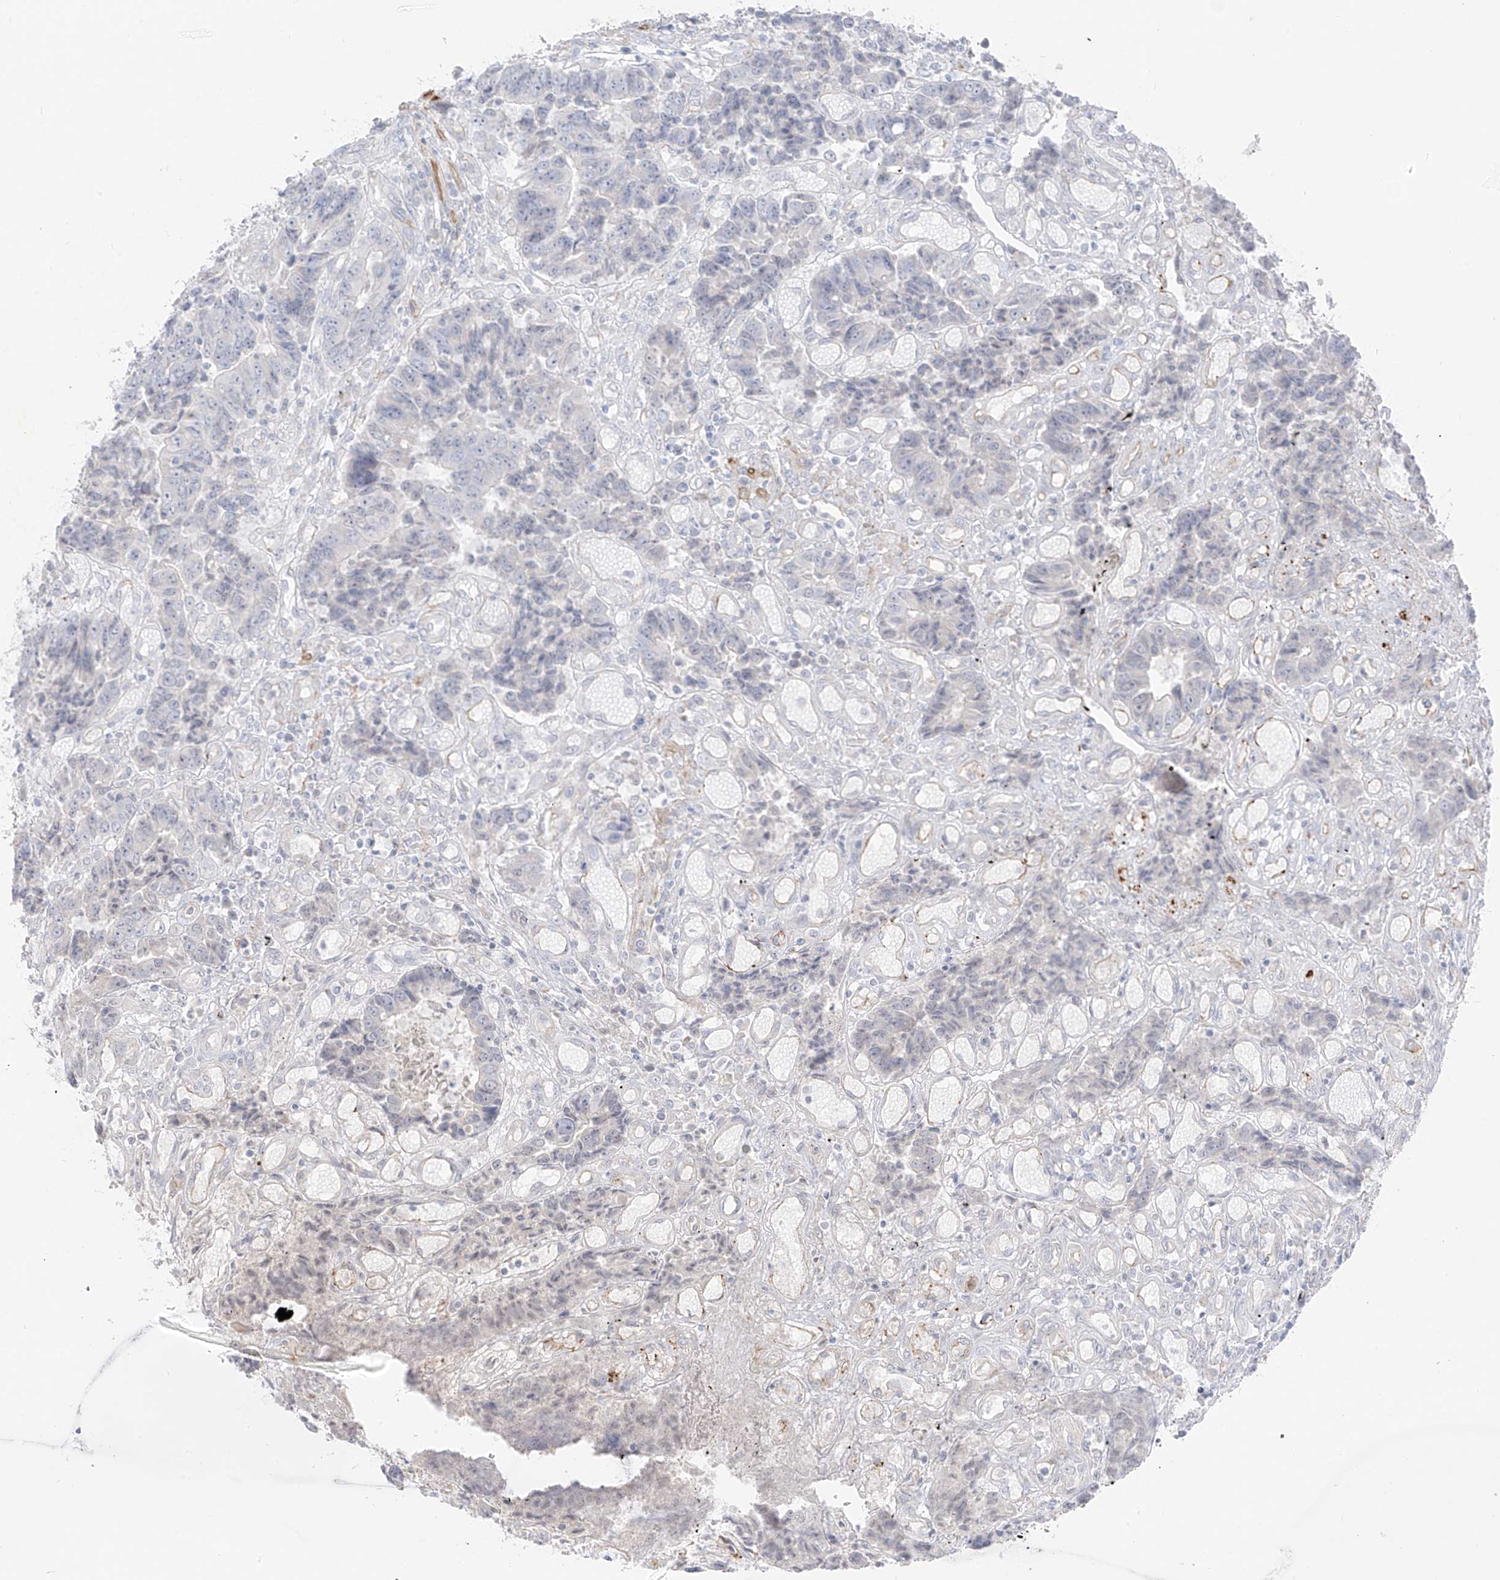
{"staining": {"intensity": "negative", "quantity": "none", "location": "none"}, "tissue": "colorectal cancer", "cell_type": "Tumor cells", "image_type": "cancer", "snomed": [{"axis": "morphology", "description": "Adenocarcinoma, NOS"}, {"axis": "topography", "description": "Rectum"}], "caption": "Tumor cells are negative for protein expression in human colorectal cancer. (DAB immunohistochemistry (IHC), high magnification).", "gene": "C11orf87", "patient": {"sex": "male", "age": 84}}